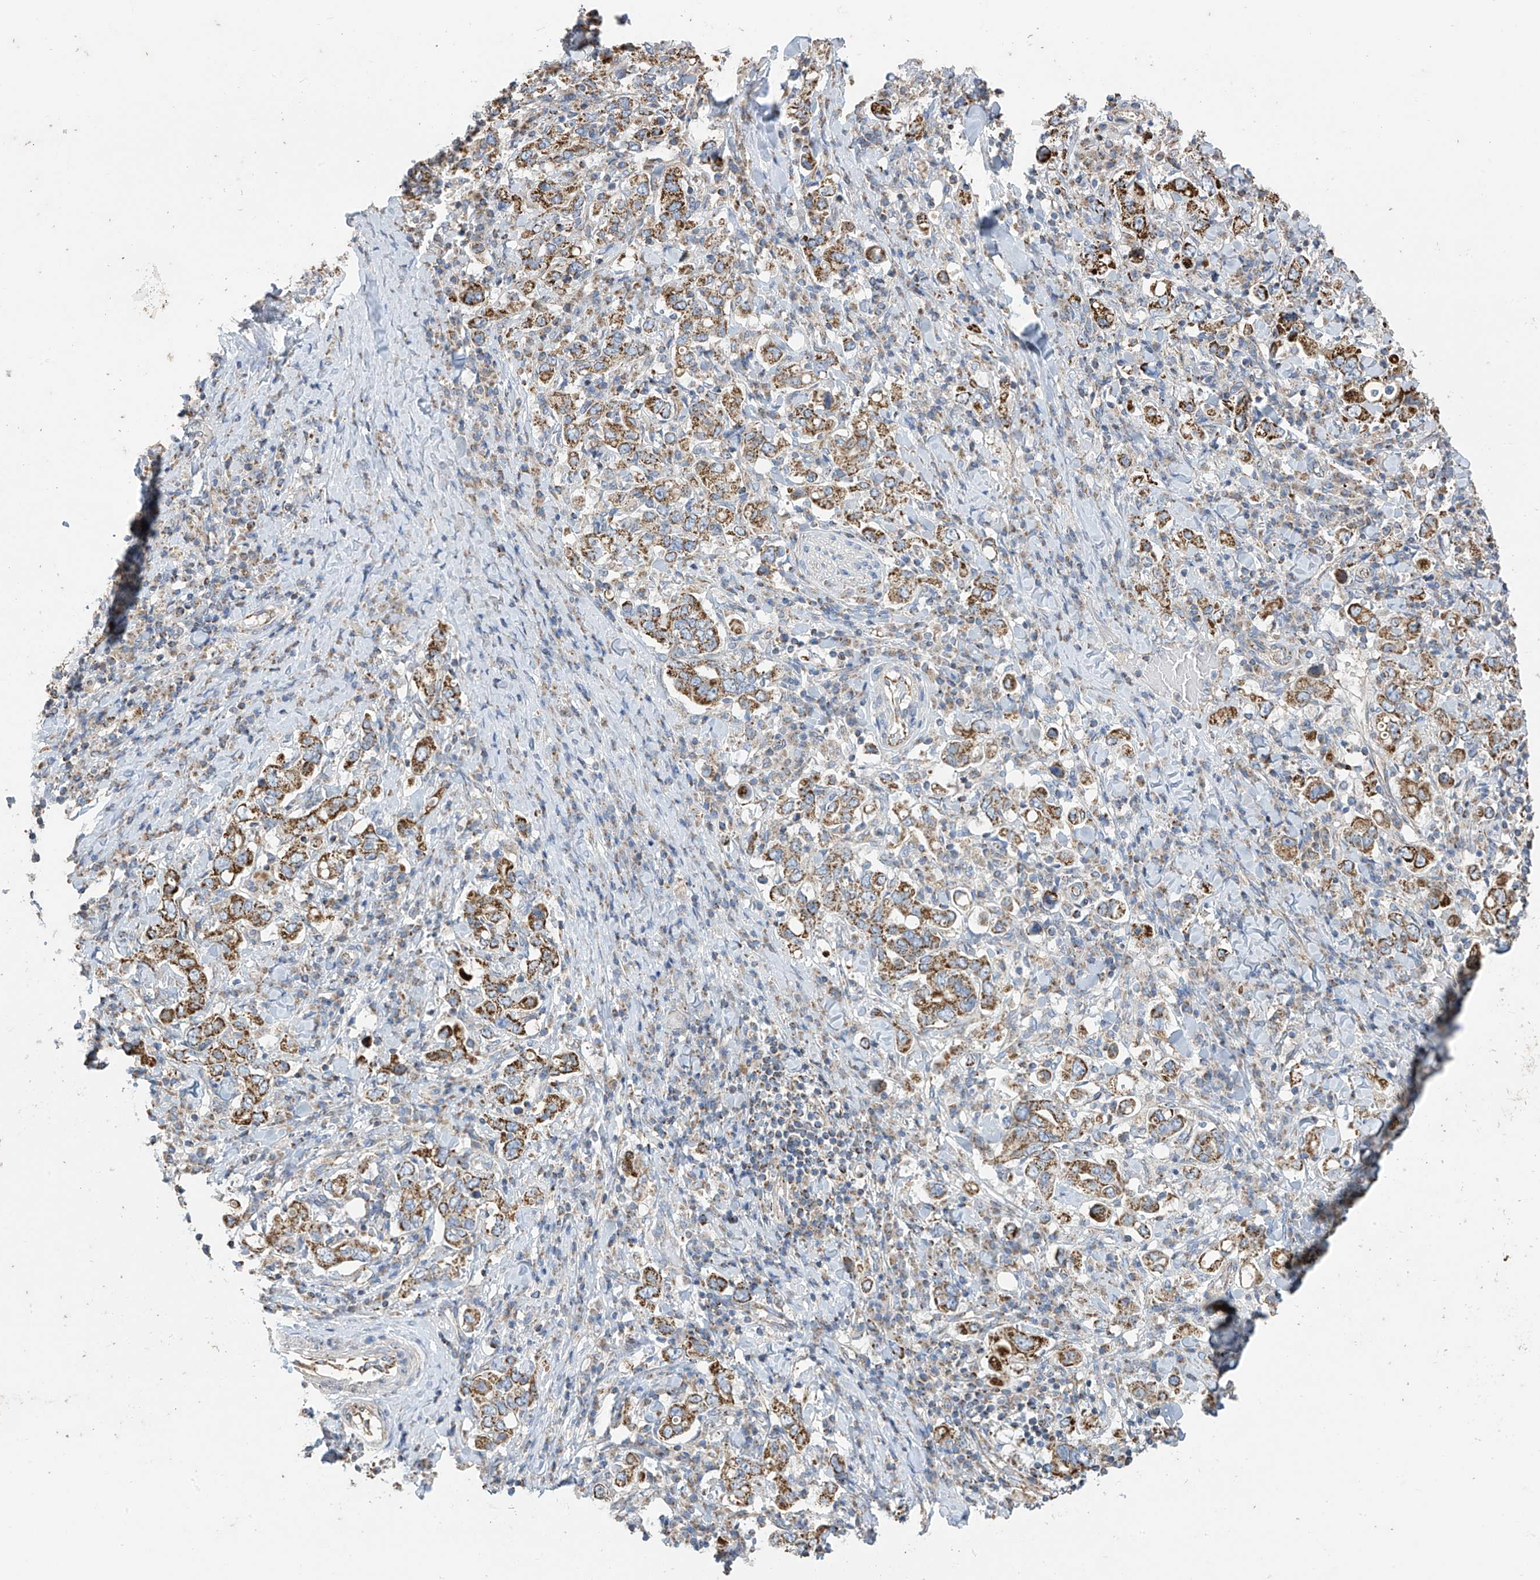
{"staining": {"intensity": "strong", "quantity": ">75%", "location": "cytoplasmic/membranous"}, "tissue": "stomach cancer", "cell_type": "Tumor cells", "image_type": "cancer", "snomed": [{"axis": "morphology", "description": "Adenocarcinoma, NOS"}, {"axis": "topography", "description": "Stomach, upper"}], "caption": "The immunohistochemical stain shows strong cytoplasmic/membranous positivity in tumor cells of stomach adenocarcinoma tissue.", "gene": "PNPT1", "patient": {"sex": "male", "age": 62}}